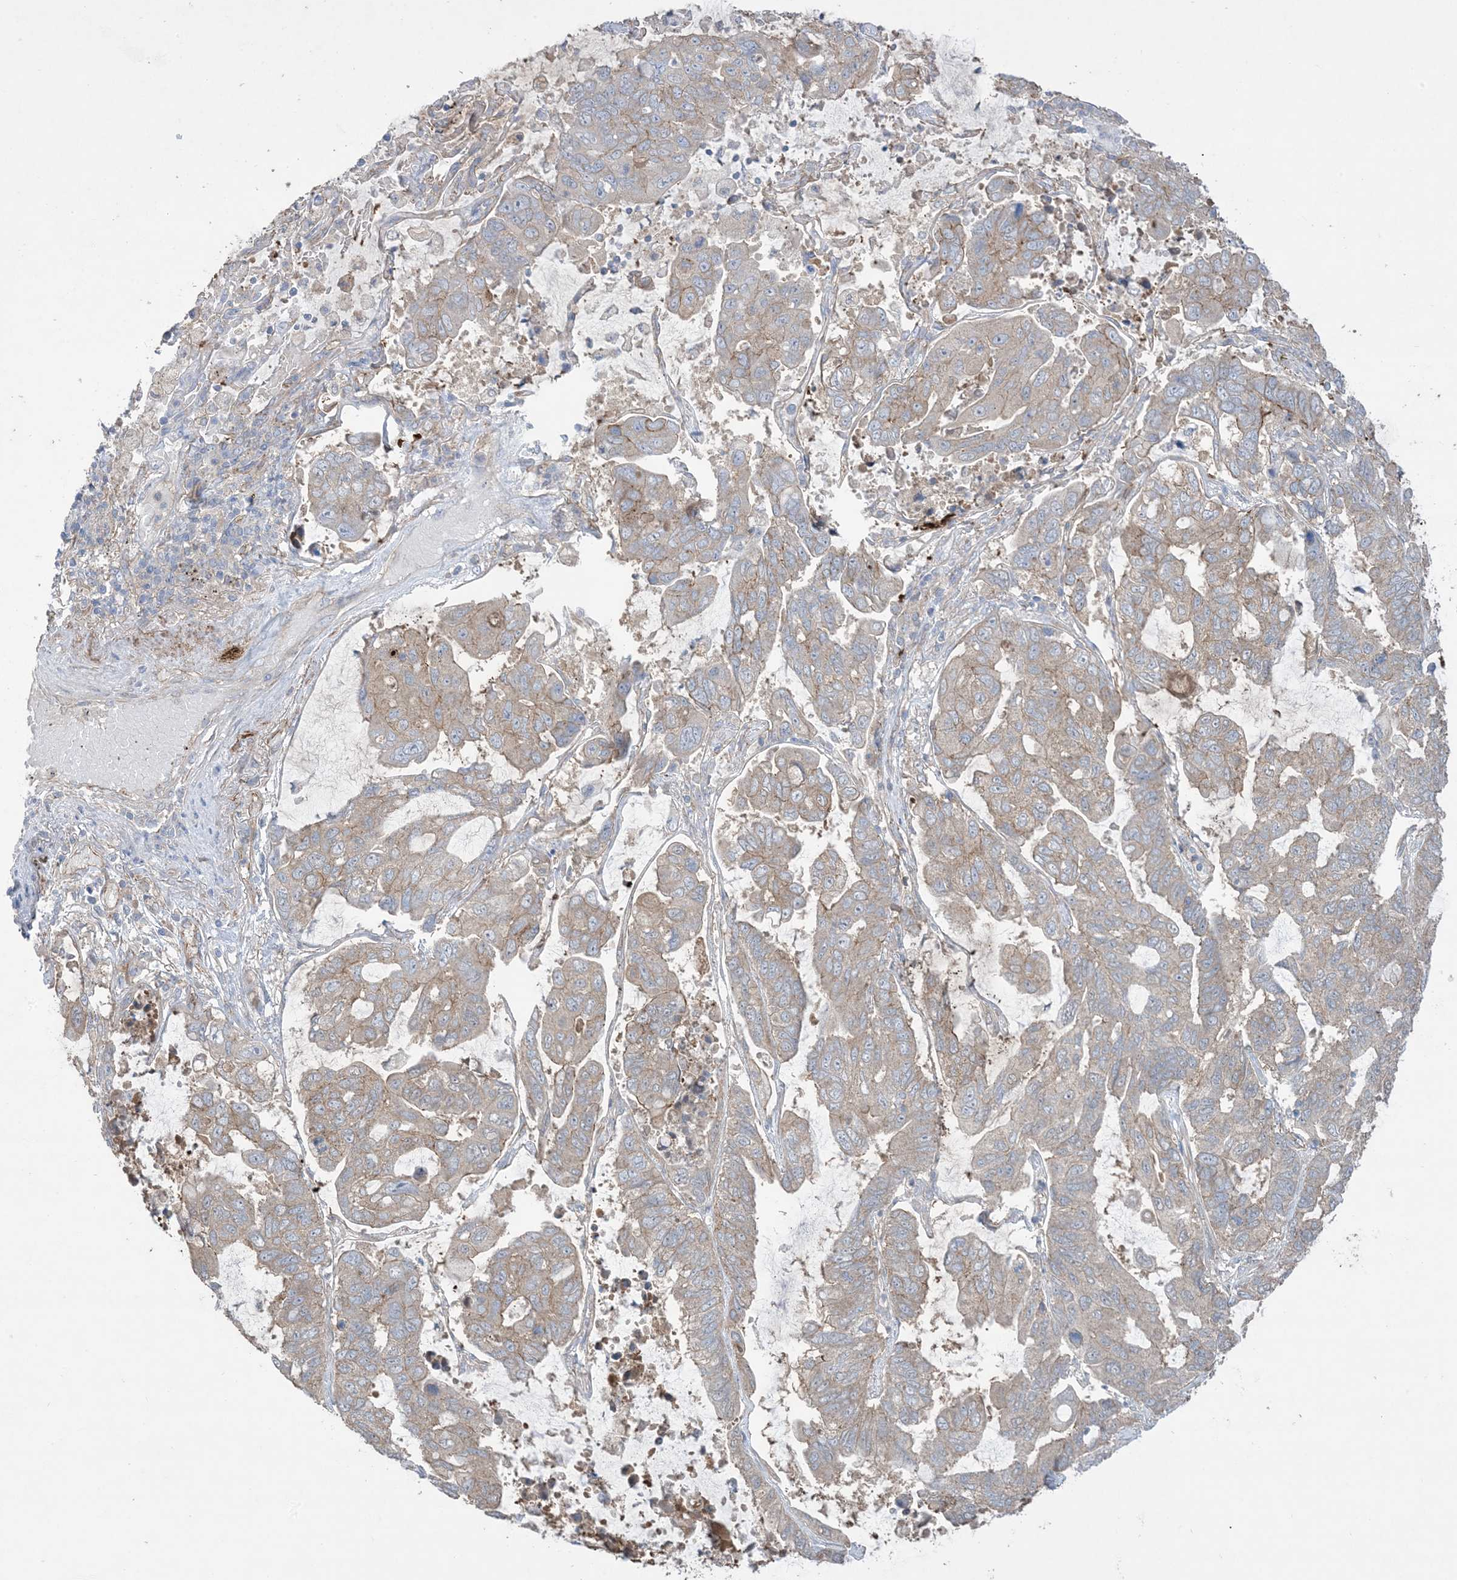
{"staining": {"intensity": "weak", "quantity": "25%-75%", "location": "cytoplasmic/membranous"}, "tissue": "lung cancer", "cell_type": "Tumor cells", "image_type": "cancer", "snomed": [{"axis": "morphology", "description": "Adenocarcinoma, NOS"}, {"axis": "topography", "description": "Lung"}], "caption": "Protein expression analysis of lung cancer exhibits weak cytoplasmic/membranous positivity in about 25%-75% of tumor cells.", "gene": "CCNY", "patient": {"sex": "male", "age": 64}}